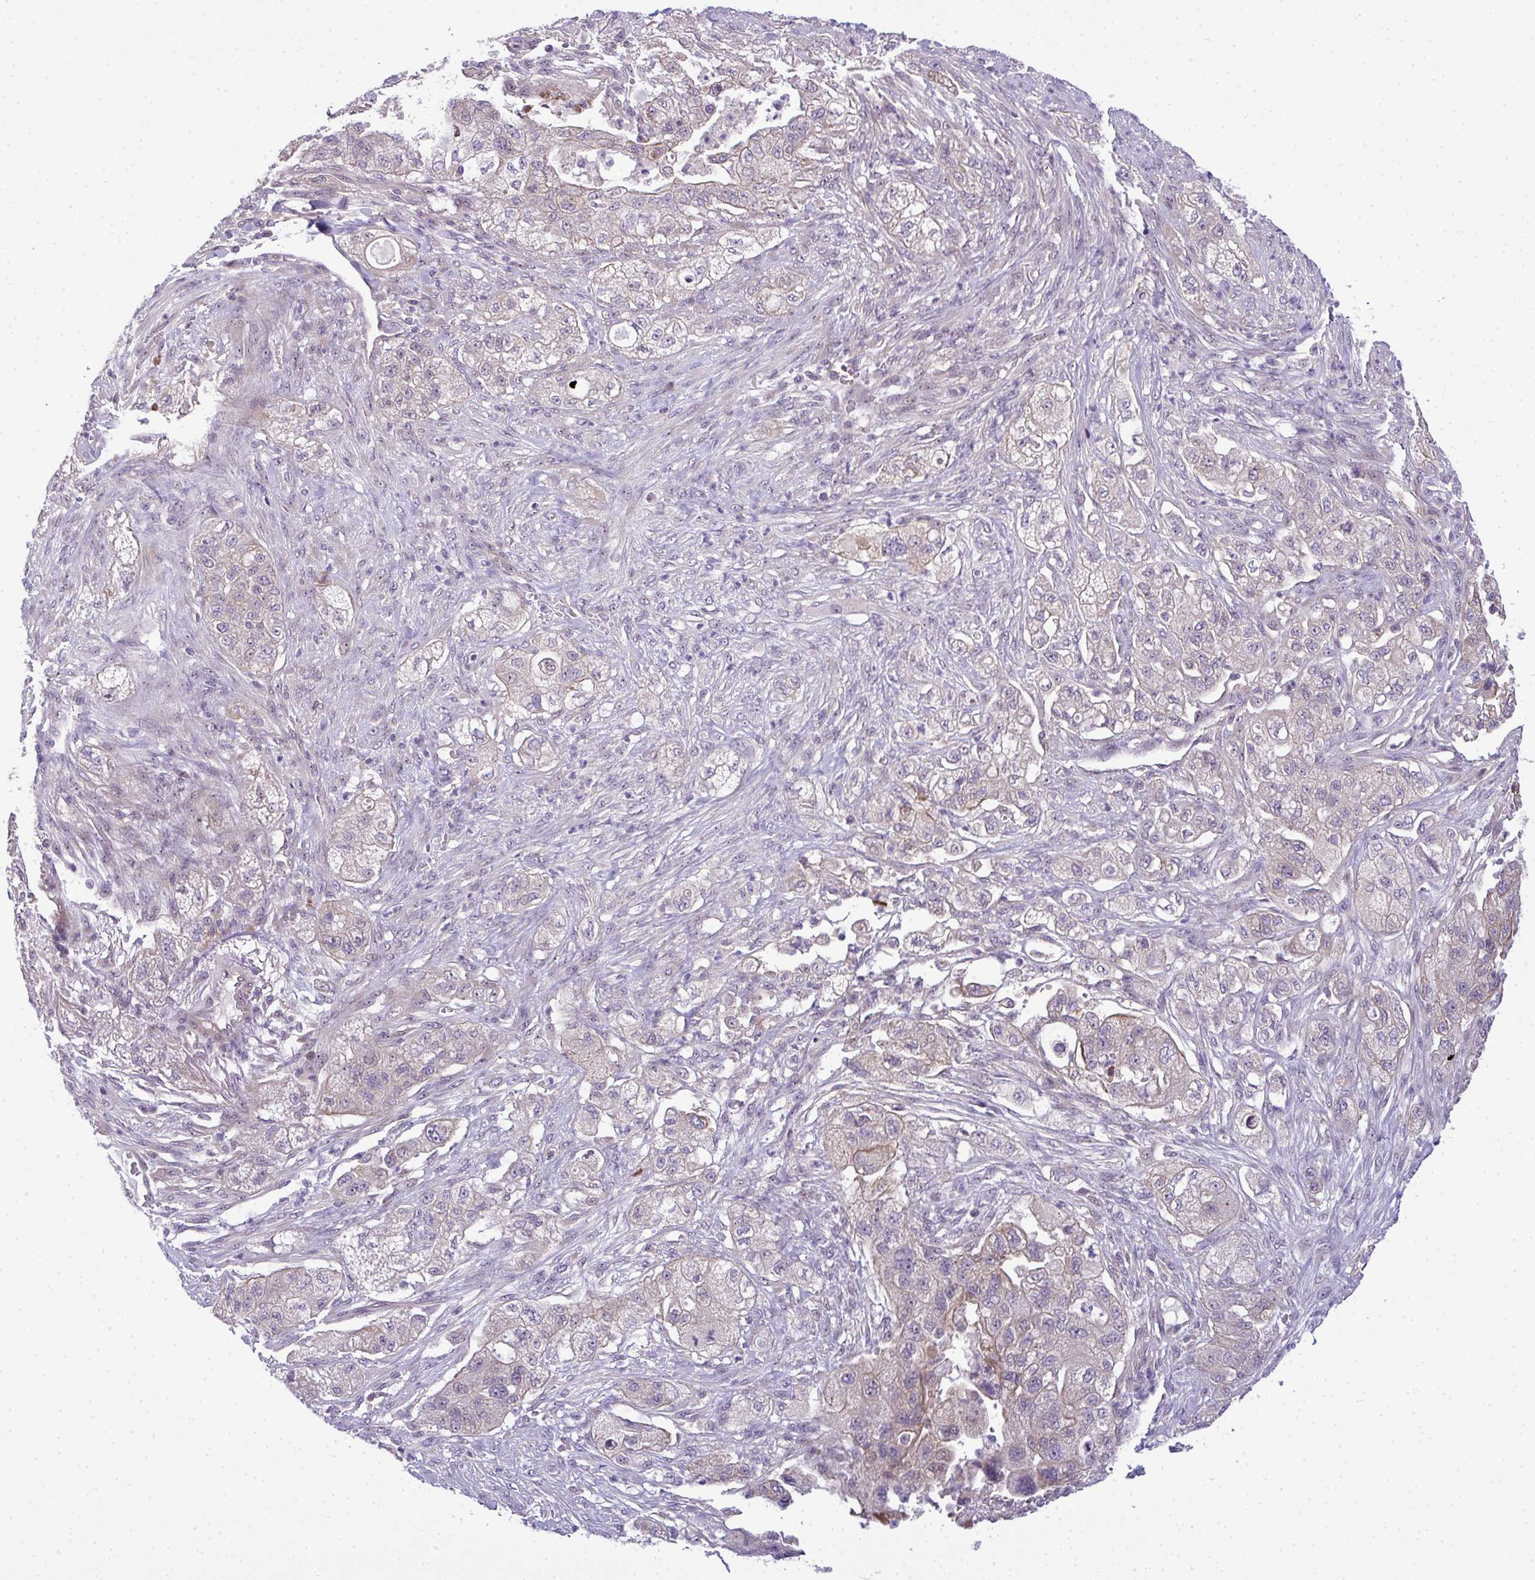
{"staining": {"intensity": "weak", "quantity": "<25%", "location": "cytoplasmic/membranous"}, "tissue": "pancreatic cancer", "cell_type": "Tumor cells", "image_type": "cancer", "snomed": [{"axis": "morphology", "description": "Adenocarcinoma, NOS"}, {"axis": "topography", "description": "Pancreas"}], "caption": "This is a histopathology image of immunohistochemistry (IHC) staining of pancreatic cancer (adenocarcinoma), which shows no staining in tumor cells.", "gene": "NT5C1A", "patient": {"sex": "female", "age": 78}}